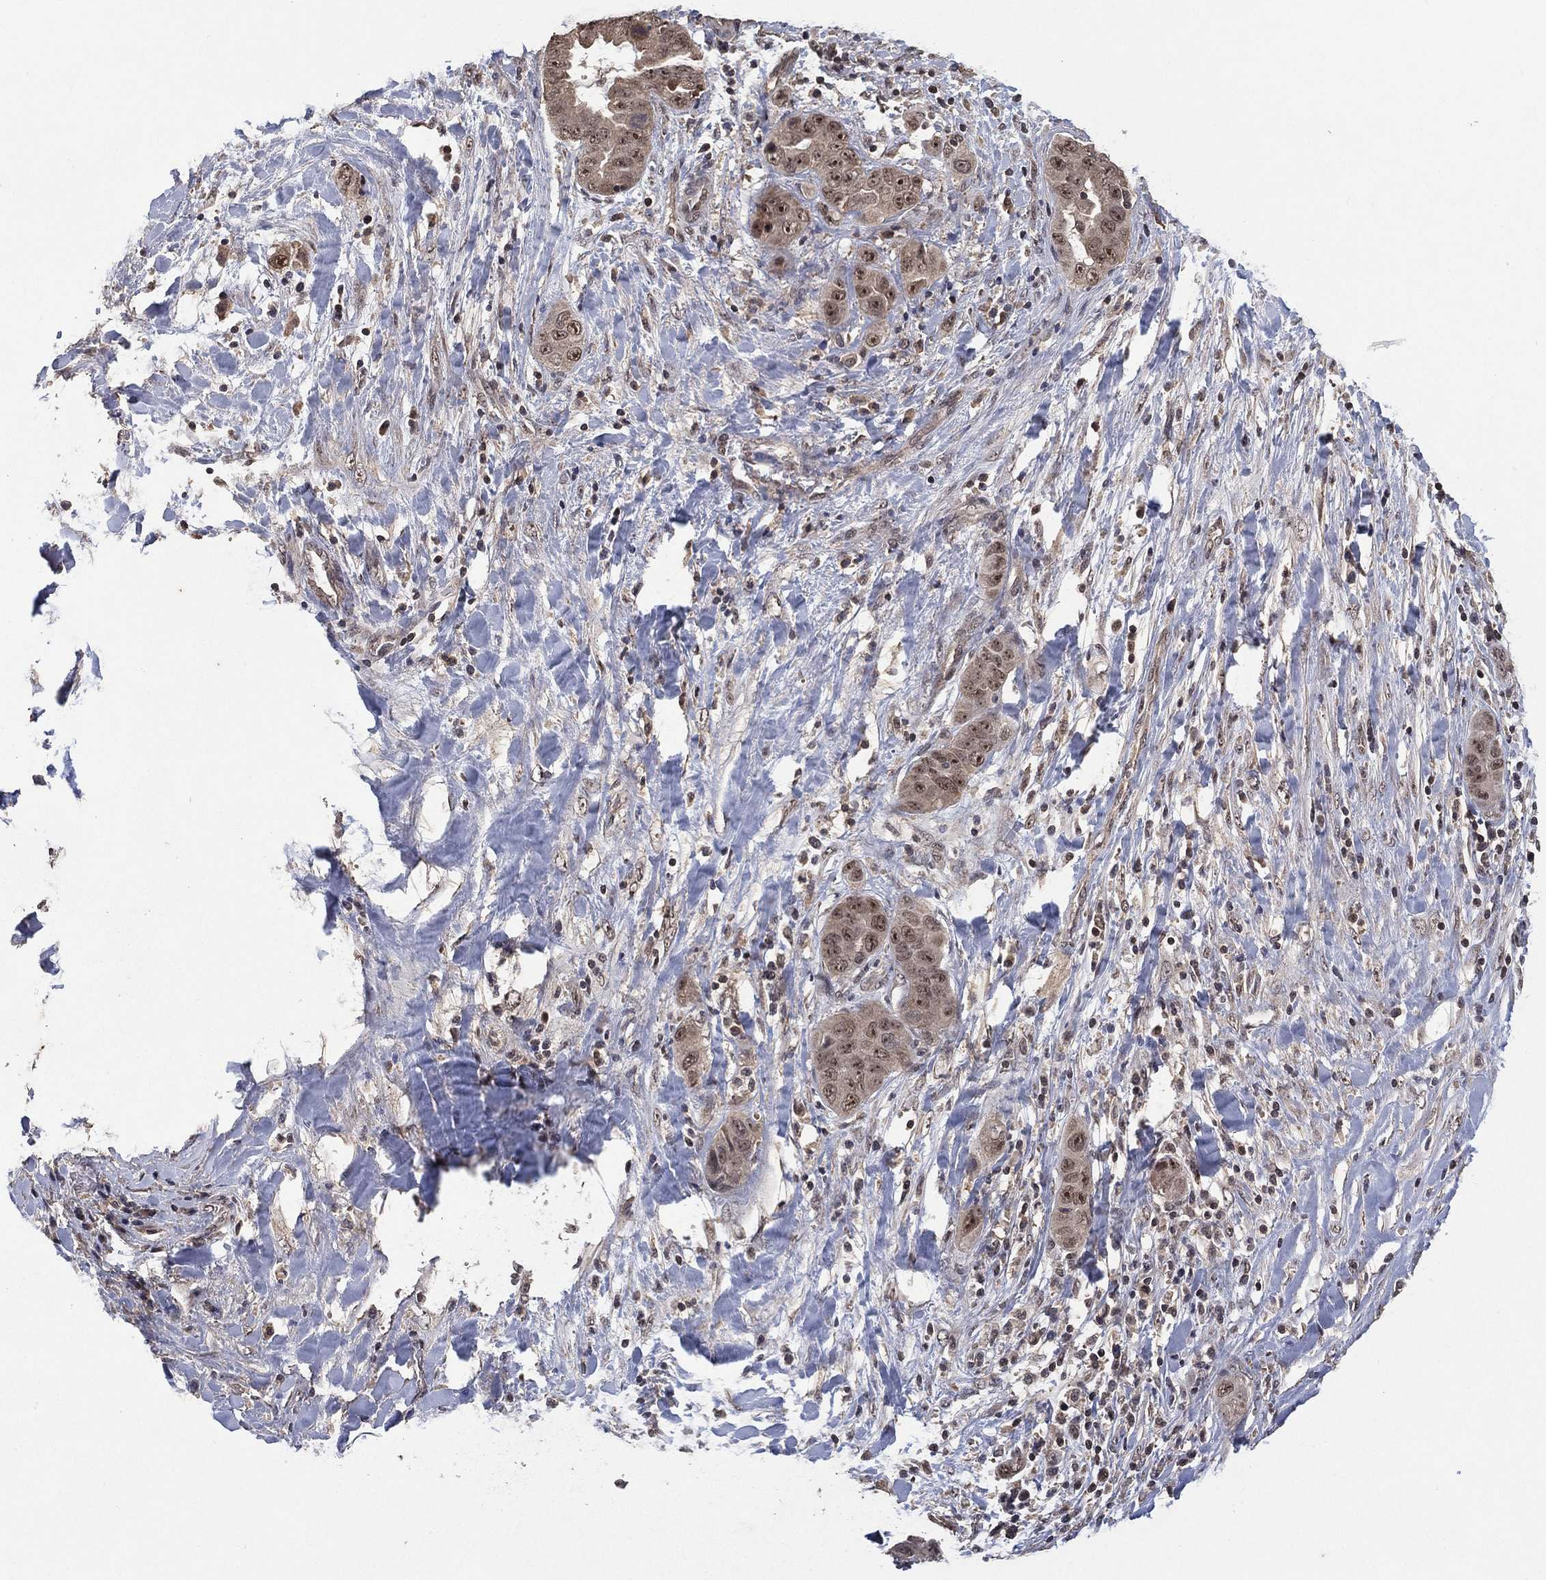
{"staining": {"intensity": "weak", "quantity": "<25%", "location": "nuclear"}, "tissue": "liver cancer", "cell_type": "Tumor cells", "image_type": "cancer", "snomed": [{"axis": "morphology", "description": "Cholangiocarcinoma"}, {"axis": "topography", "description": "Liver"}], "caption": "This is an immunohistochemistry histopathology image of liver cancer (cholangiocarcinoma). There is no positivity in tumor cells.", "gene": "NELFCD", "patient": {"sex": "female", "age": 52}}